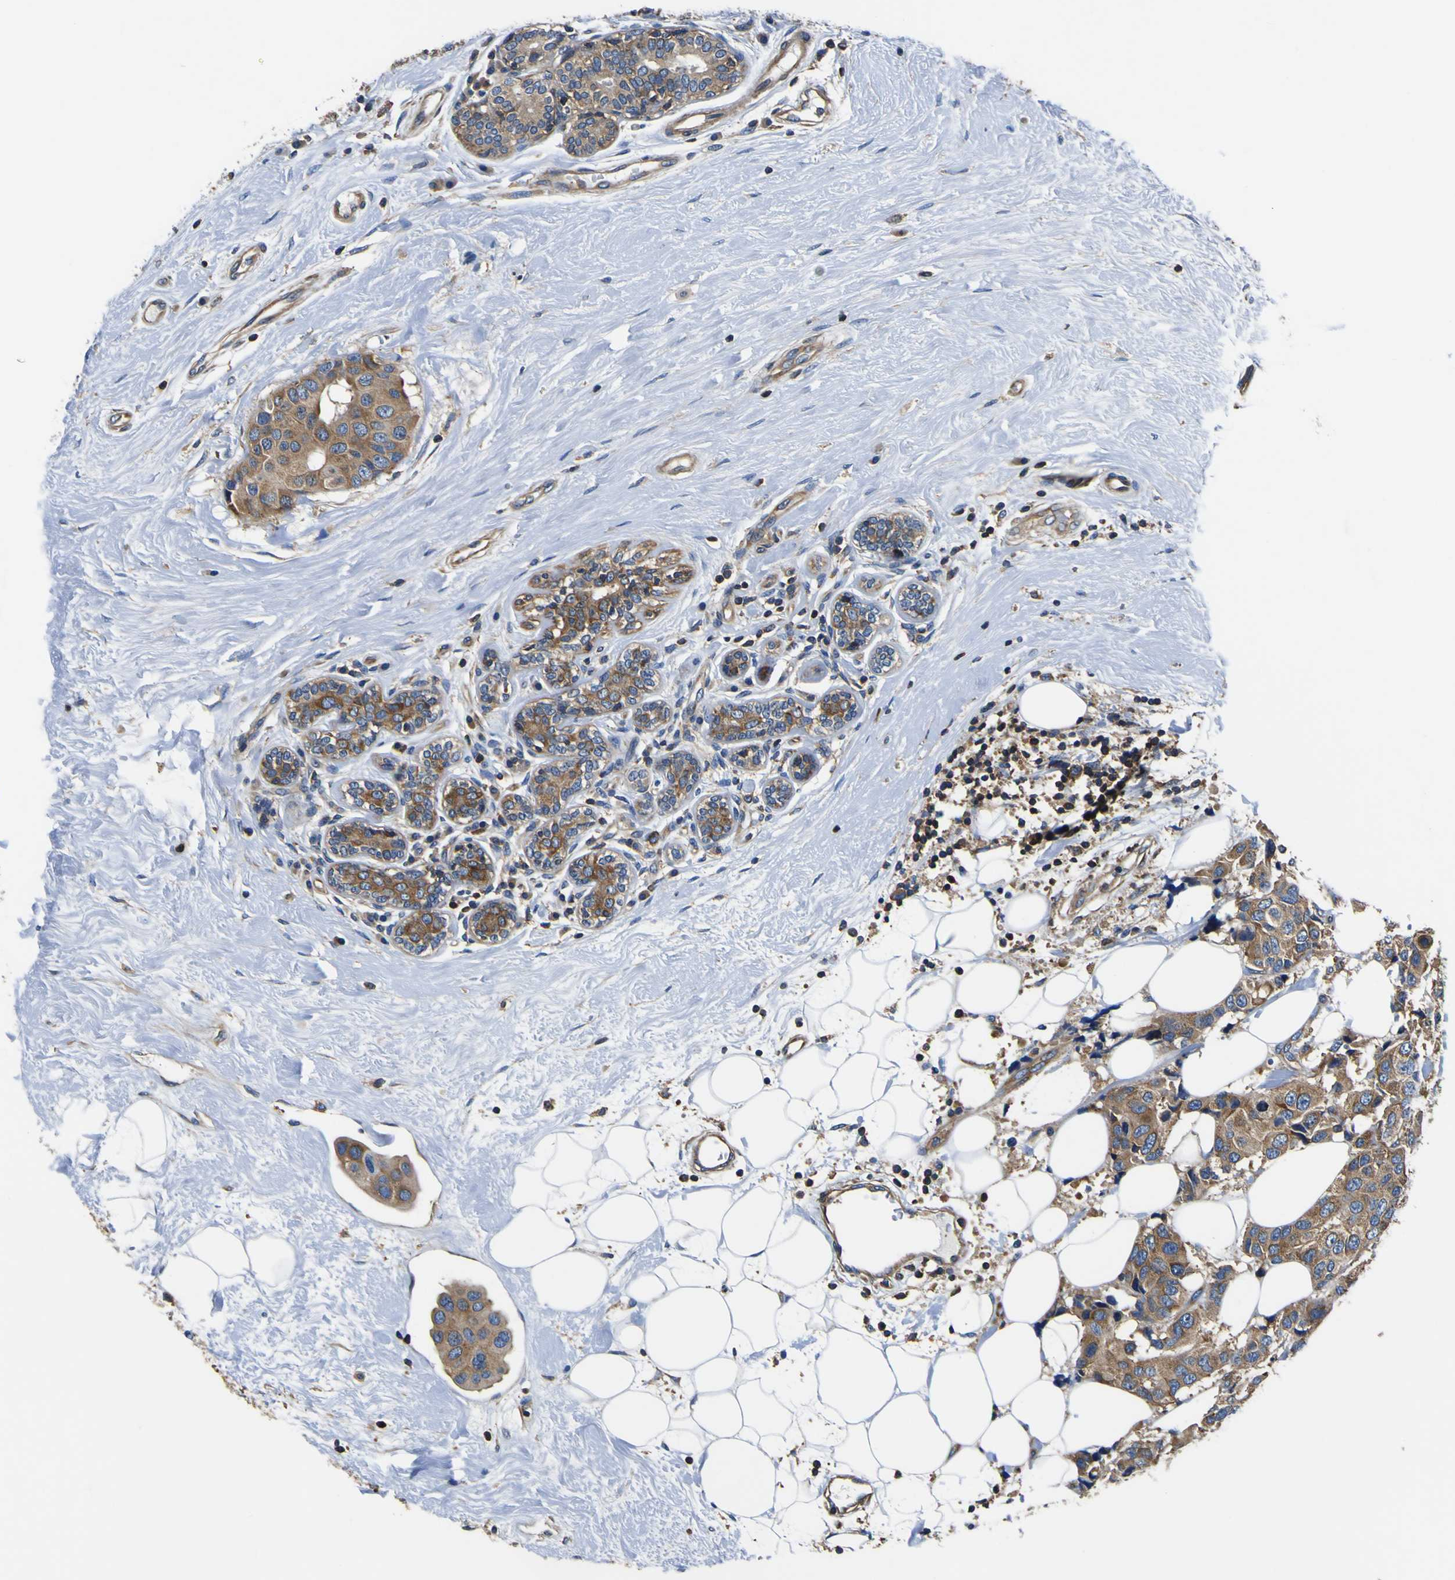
{"staining": {"intensity": "moderate", "quantity": ">75%", "location": "cytoplasmic/membranous"}, "tissue": "breast cancer", "cell_type": "Tumor cells", "image_type": "cancer", "snomed": [{"axis": "morphology", "description": "Normal tissue, NOS"}, {"axis": "morphology", "description": "Duct carcinoma"}, {"axis": "topography", "description": "Breast"}], "caption": "Immunohistochemistry micrograph of neoplastic tissue: human breast cancer stained using immunohistochemistry (IHC) reveals medium levels of moderate protein expression localized specifically in the cytoplasmic/membranous of tumor cells, appearing as a cytoplasmic/membranous brown color.", "gene": "CNR2", "patient": {"sex": "female", "age": 39}}